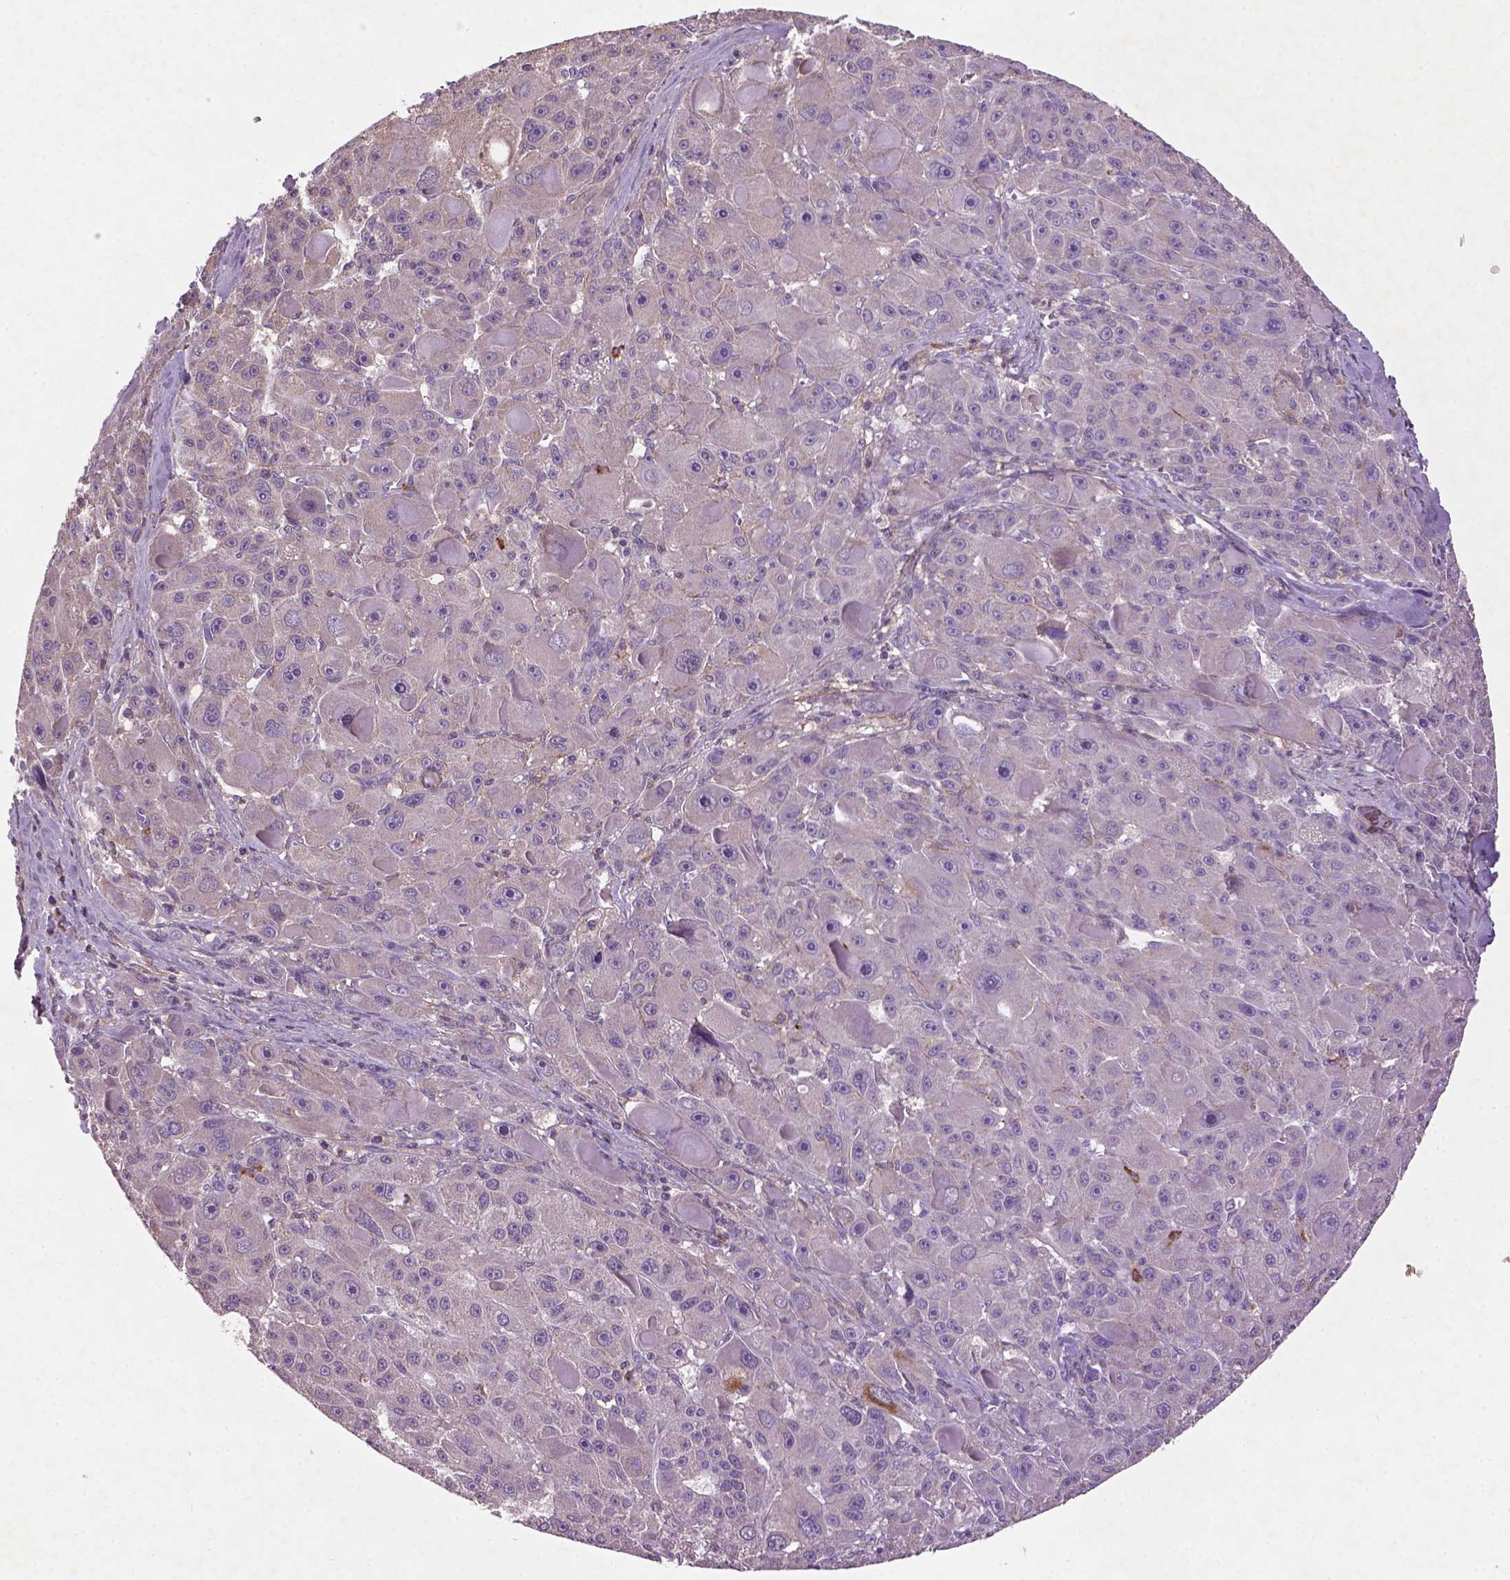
{"staining": {"intensity": "negative", "quantity": "none", "location": "none"}, "tissue": "liver cancer", "cell_type": "Tumor cells", "image_type": "cancer", "snomed": [{"axis": "morphology", "description": "Carcinoma, Hepatocellular, NOS"}, {"axis": "topography", "description": "Liver"}], "caption": "Liver hepatocellular carcinoma stained for a protein using IHC reveals no positivity tumor cells.", "gene": "LRRC3C", "patient": {"sex": "male", "age": 76}}